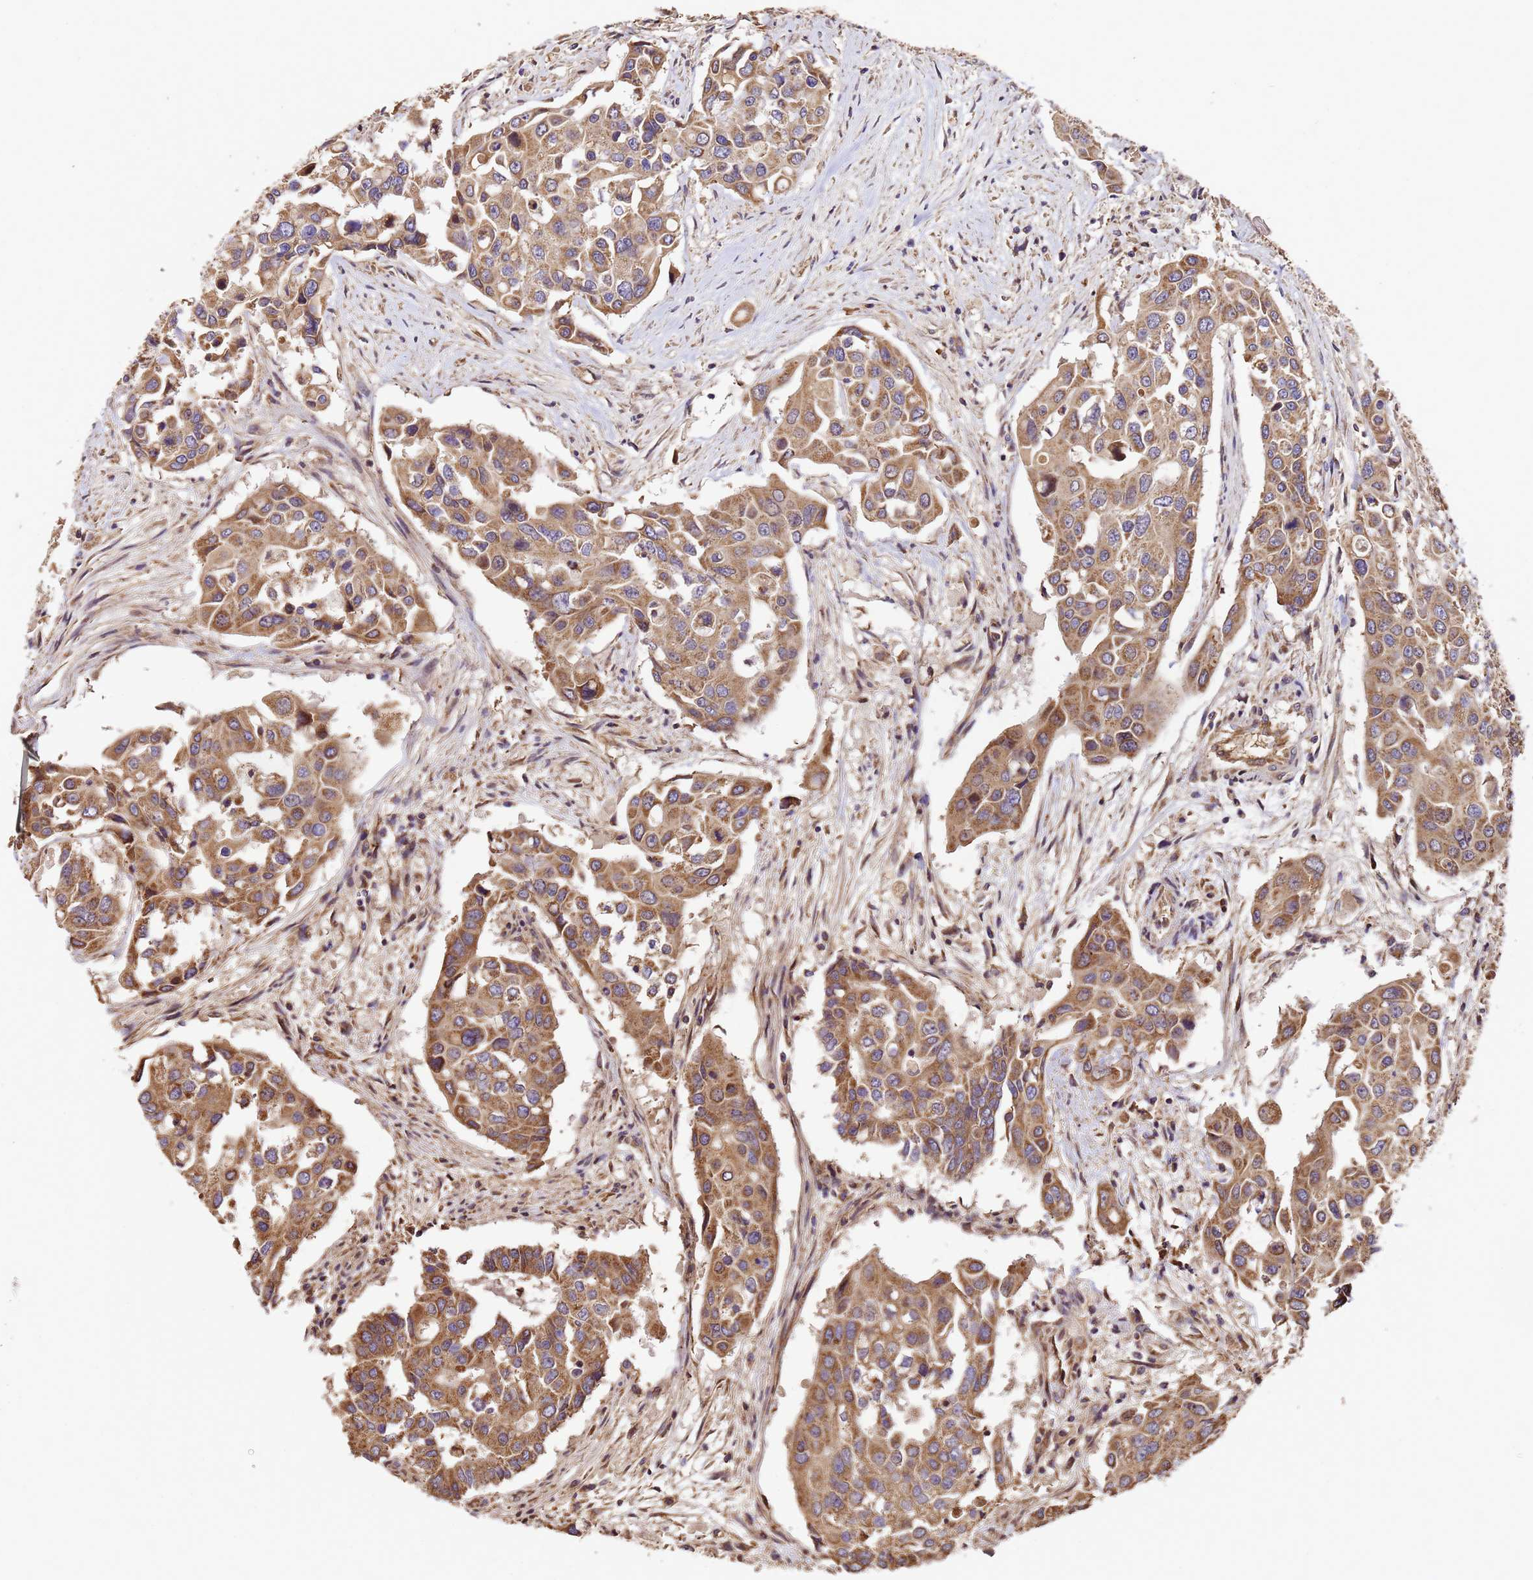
{"staining": {"intensity": "moderate", "quantity": ">75%", "location": "cytoplasmic/membranous"}, "tissue": "colorectal cancer", "cell_type": "Tumor cells", "image_type": "cancer", "snomed": [{"axis": "morphology", "description": "Adenocarcinoma, NOS"}, {"axis": "topography", "description": "Colon"}], "caption": "Protein expression analysis of human colorectal adenocarcinoma reveals moderate cytoplasmic/membranous positivity in approximately >75% of tumor cells.", "gene": "LRRIQ1", "patient": {"sex": "male", "age": 77}}